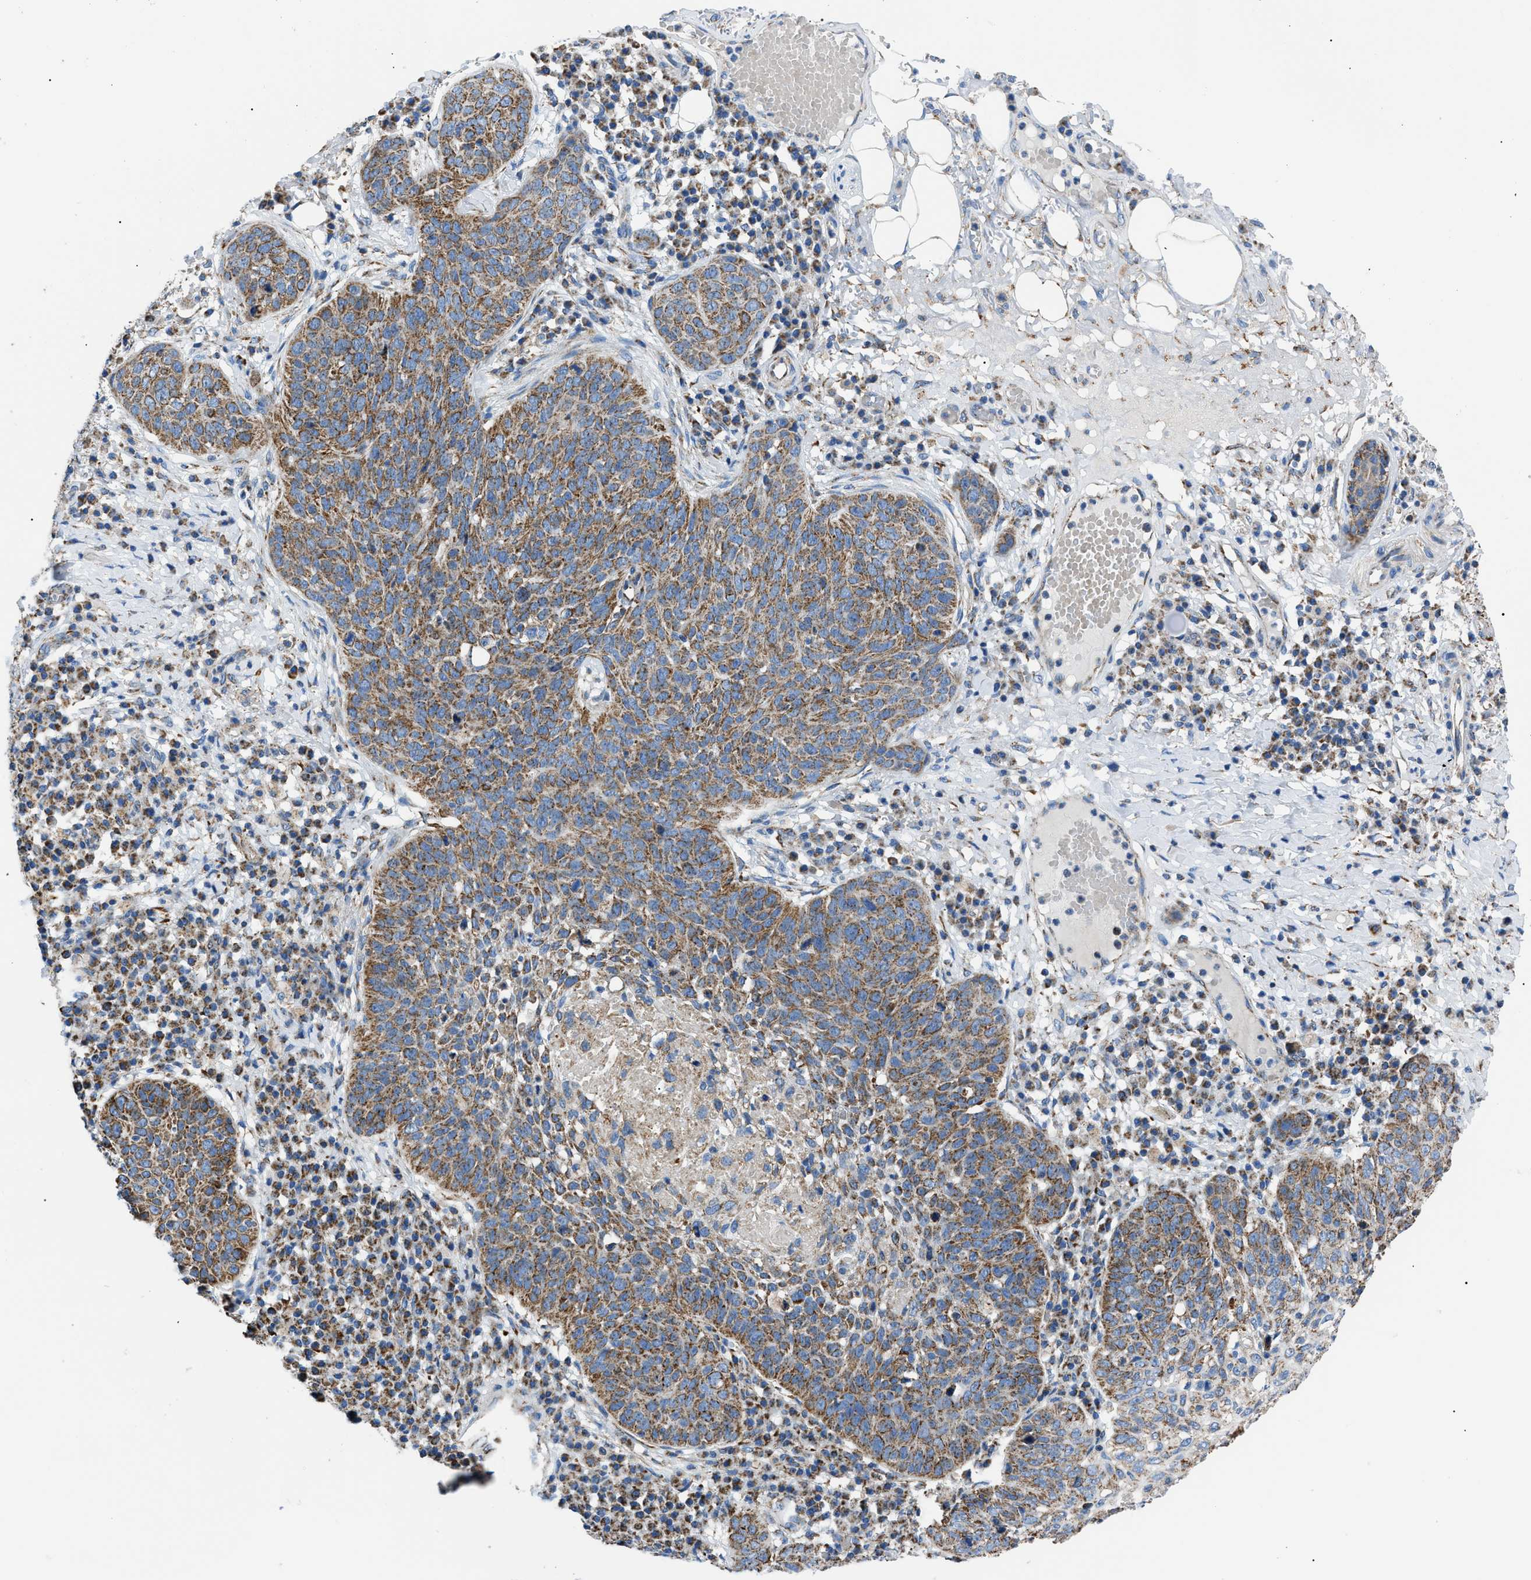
{"staining": {"intensity": "moderate", "quantity": ">75%", "location": "cytoplasmic/membranous"}, "tissue": "skin cancer", "cell_type": "Tumor cells", "image_type": "cancer", "snomed": [{"axis": "morphology", "description": "Squamous cell carcinoma in situ, NOS"}, {"axis": "morphology", "description": "Squamous cell carcinoma, NOS"}, {"axis": "topography", "description": "Skin"}], "caption": "Skin cancer stained with a brown dye displays moderate cytoplasmic/membranous positive positivity in about >75% of tumor cells.", "gene": "PHB2", "patient": {"sex": "male", "age": 93}}